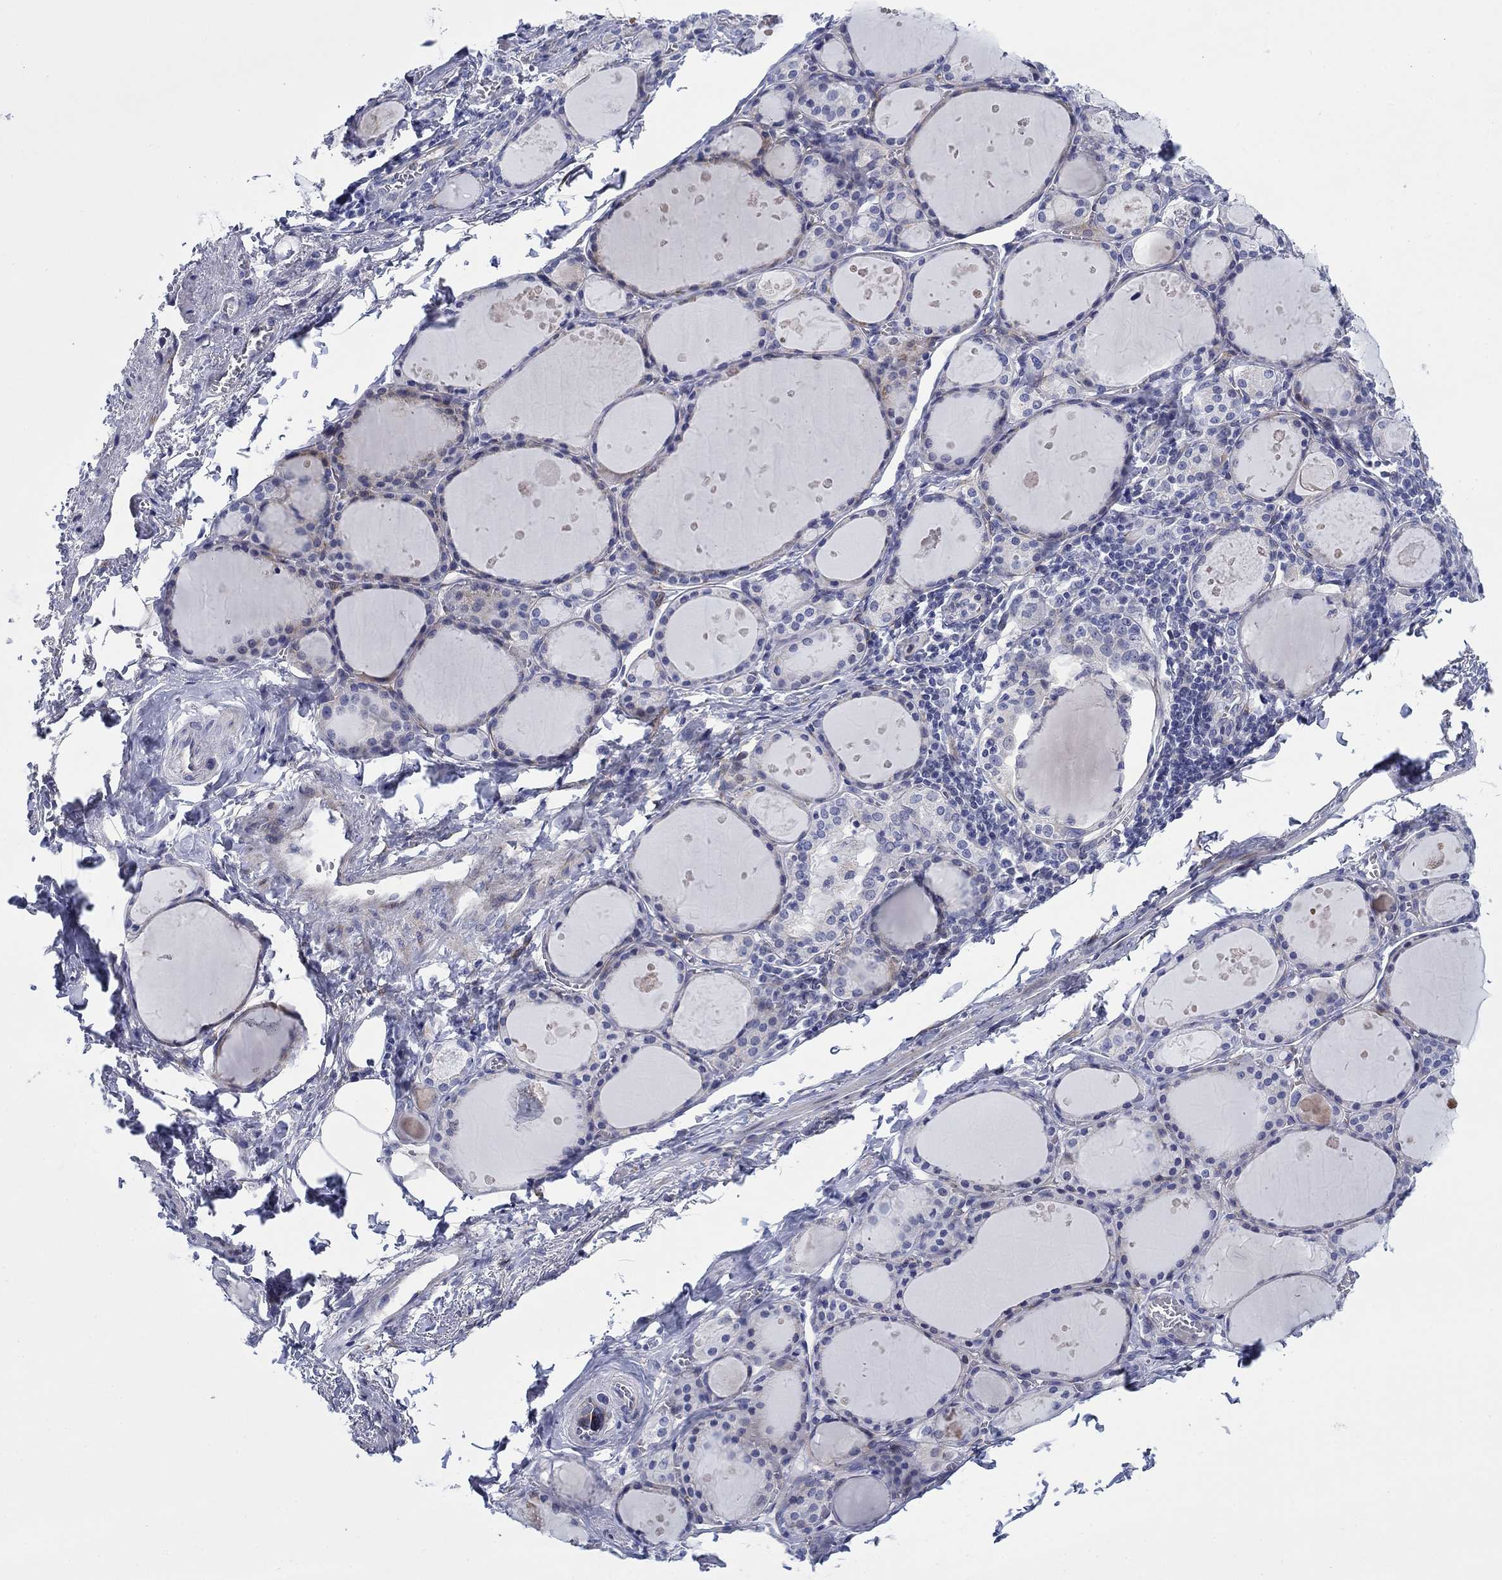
{"staining": {"intensity": "negative", "quantity": "none", "location": "none"}, "tissue": "thyroid gland", "cell_type": "Glandular cells", "image_type": "normal", "snomed": [{"axis": "morphology", "description": "Normal tissue, NOS"}, {"axis": "topography", "description": "Thyroid gland"}], "caption": "An IHC micrograph of normal thyroid gland is shown. There is no staining in glandular cells of thyroid gland.", "gene": "SVEP1", "patient": {"sex": "male", "age": 68}}